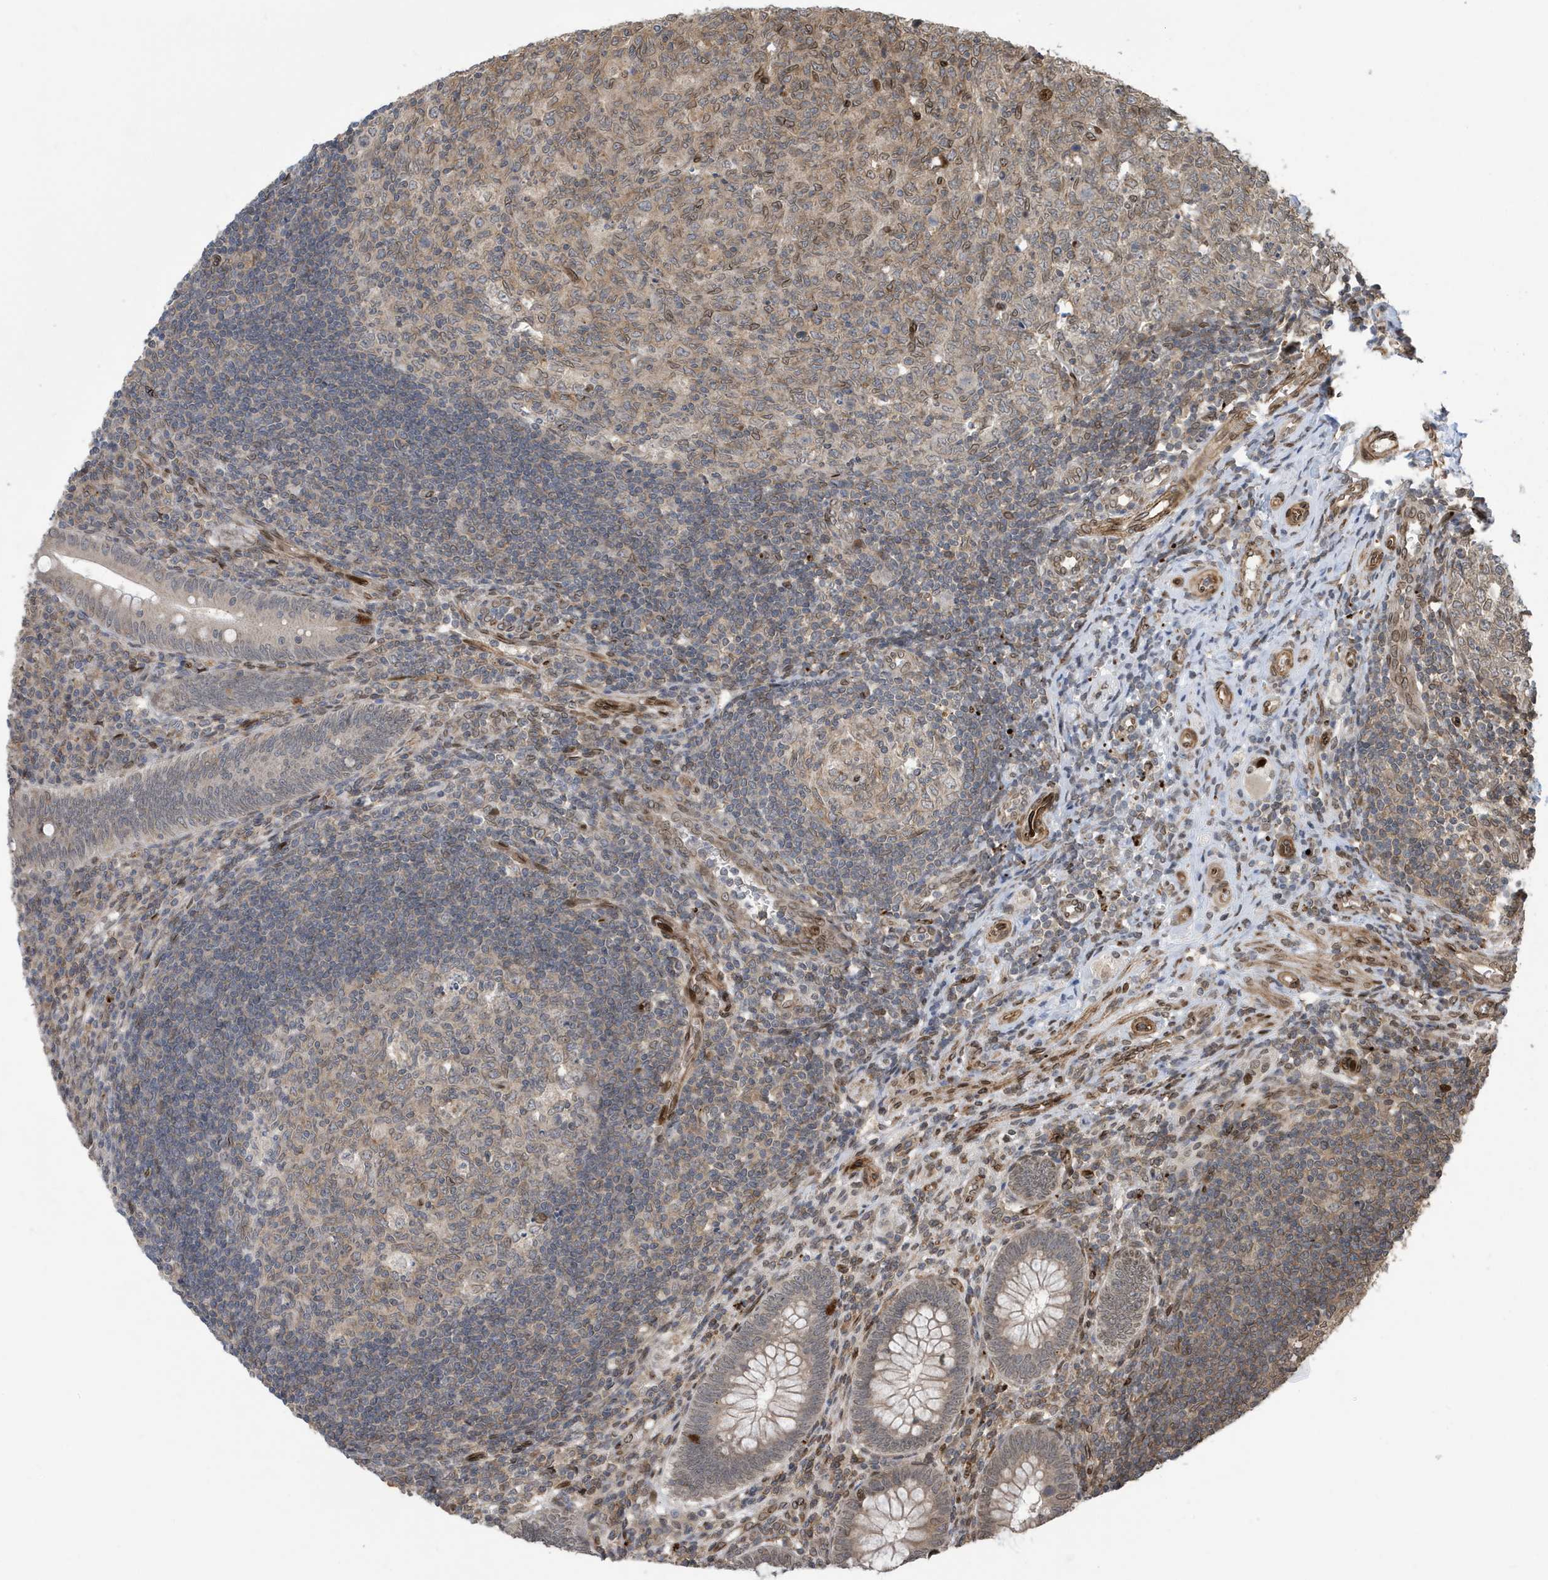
{"staining": {"intensity": "moderate", "quantity": "<25%", "location": "nuclear"}, "tissue": "appendix", "cell_type": "Glandular cells", "image_type": "normal", "snomed": [{"axis": "morphology", "description": "Normal tissue, NOS"}, {"axis": "topography", "description": "Appendix"}], "caption": "IHC (DAB) staining of normal appendix reveals moderate nuclear protein staining in about <25% of glandular cells. (DAB (3,3'-diaminobenzidine) = brown stain, brightfield microscopy at high magnification).", "gene": "DUSP18", "patient": {"sex": "male", "age": 14}}